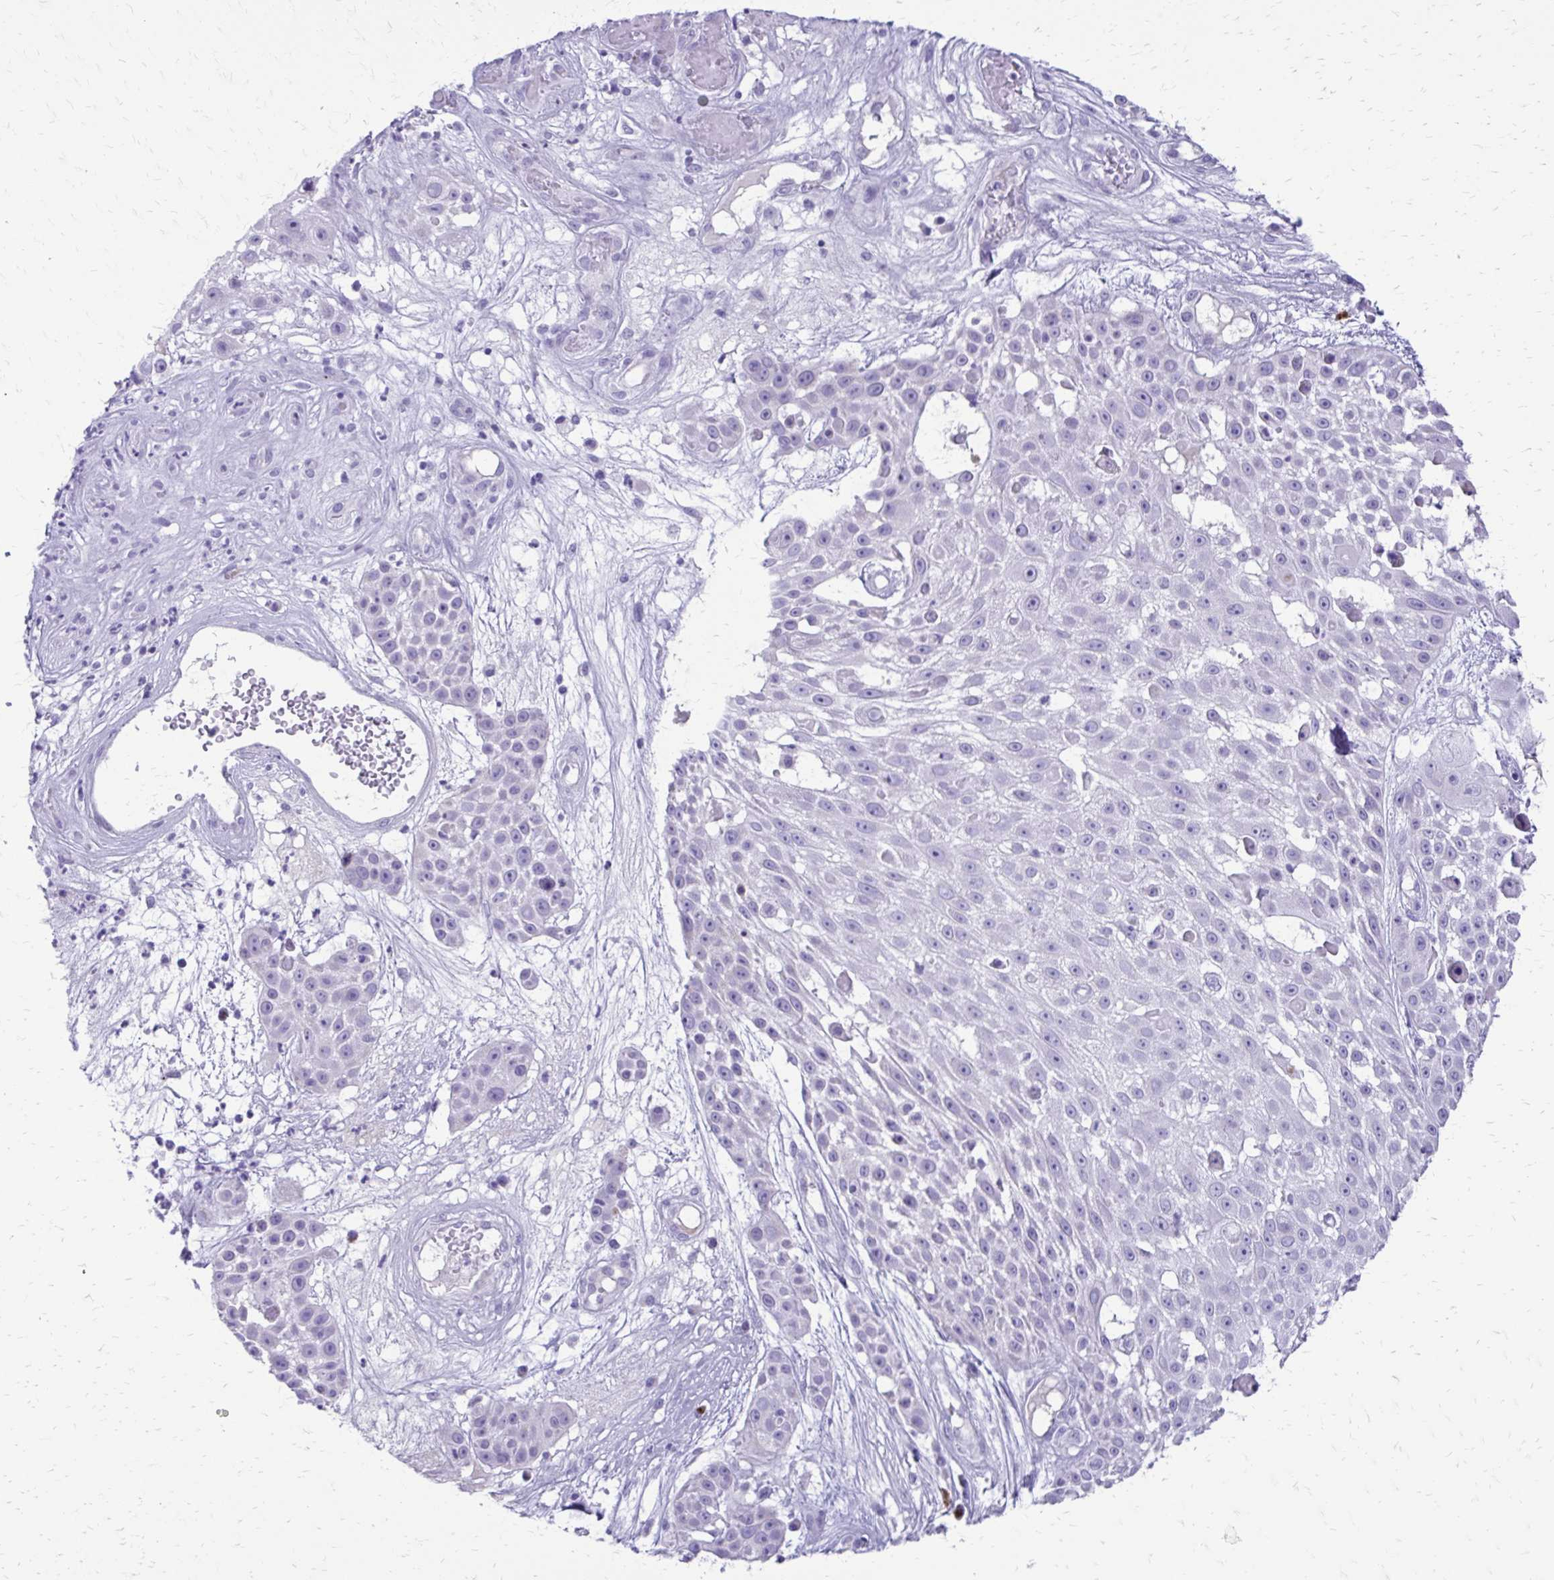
{"staining": {"intensity": "negative", "quantity": "none", "location": "none"}, "tissue": "skin cancer", "cell_type": "Tumor cells", "image_type": "cancer", "snomed": [{"axis": "morphology", "description": "Squamous cell carcinoma, NOS"}, {"axis": "topography", "description": "Skin"}], "caption": "Tumor cells show no significant protein expression in skin squamous cell carcinoma.", "gene": "SATL1", "patient": {"sex": "female", "age": 86}}